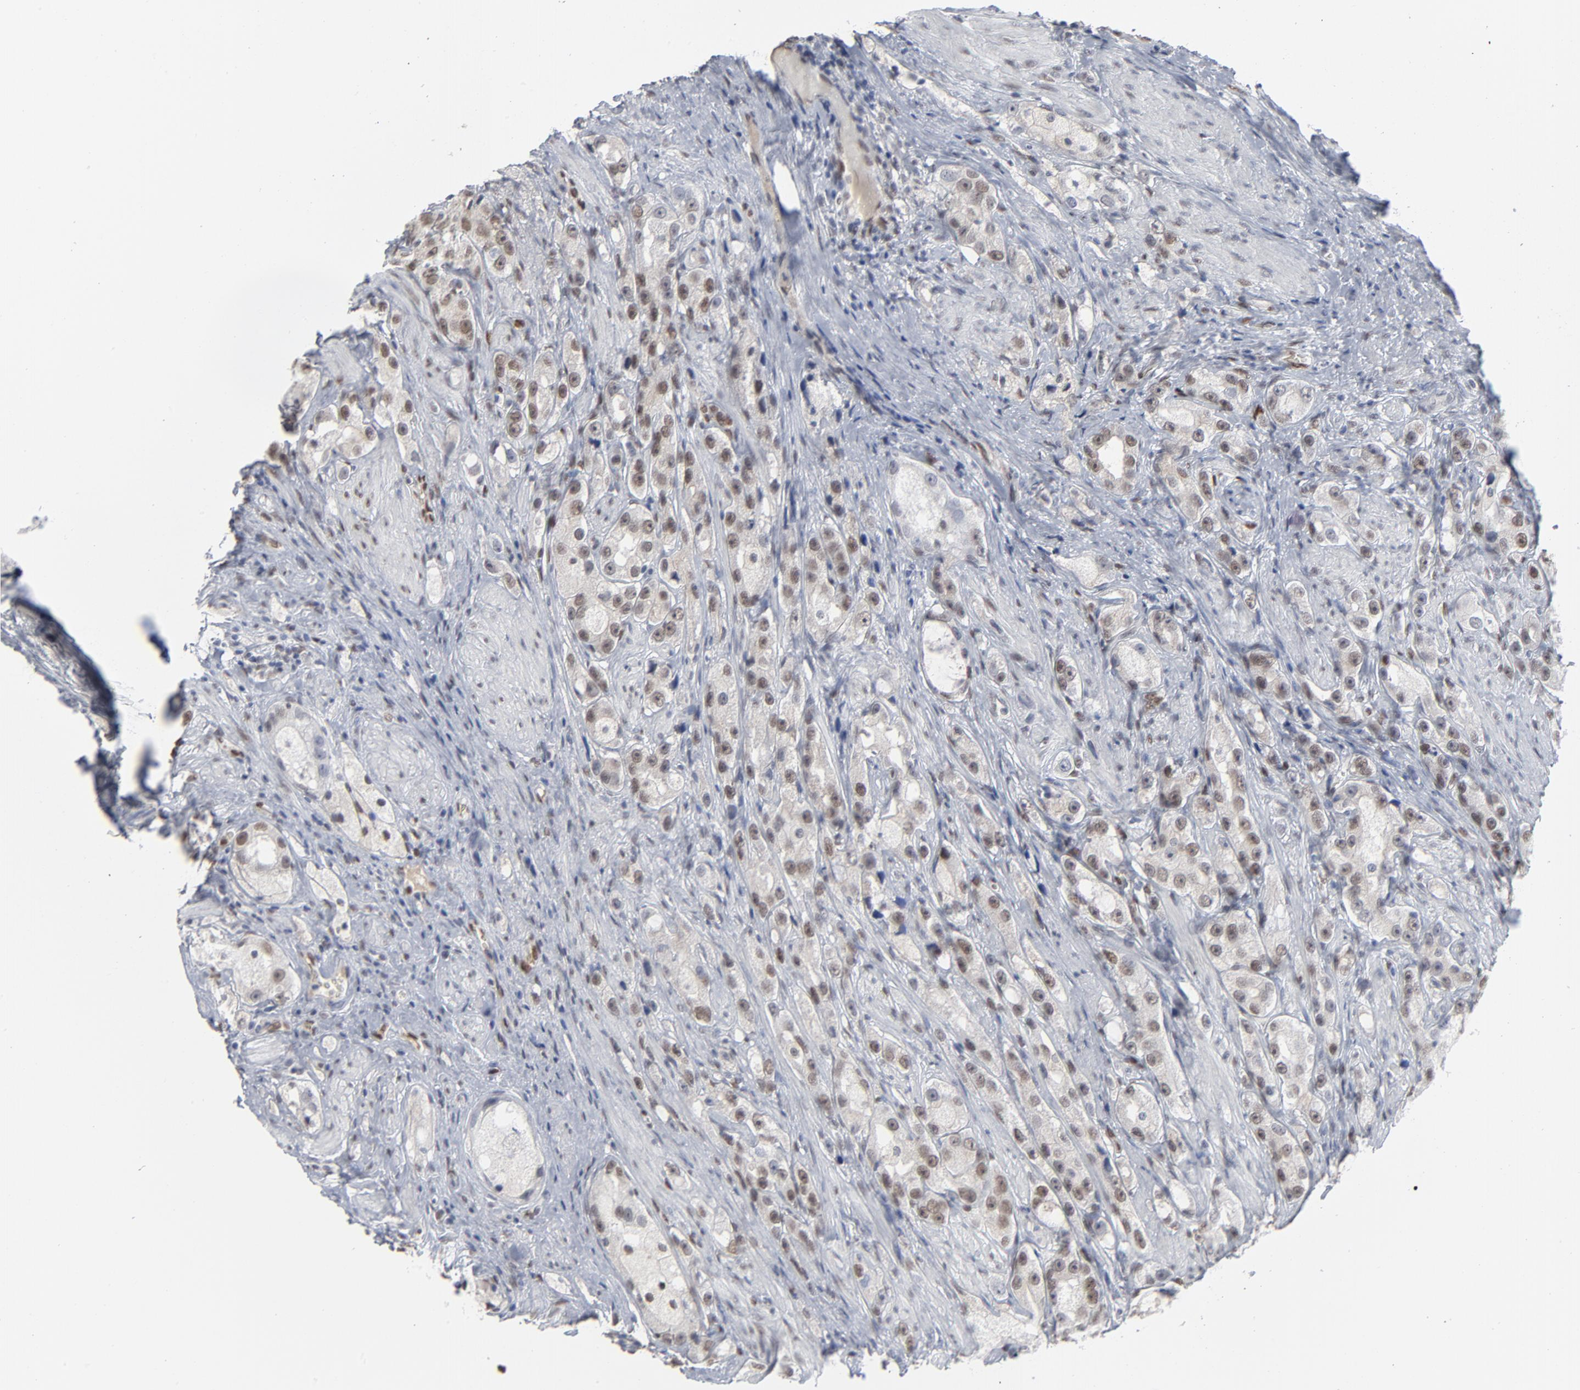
{"staining": {"intensity": "weak", "quantity": "25%-75%", "location": "nuclear"}, "tissue": "prostate cancer", "cell_type": "Tumor cells", "image_type": "cancer", "snomed": [{"axis": "morphology", "description": "Adenocarcinoma, High grade"}, {"axis": "topography", "description": "Prostate"}], "caption": "The photomicrograph displays a brown stain indicating the presence of a protein in the nuclear of tumor cells in prostate cancer.", "gene": "ATF7", "patient": {"sex": "male", "age": 63}}